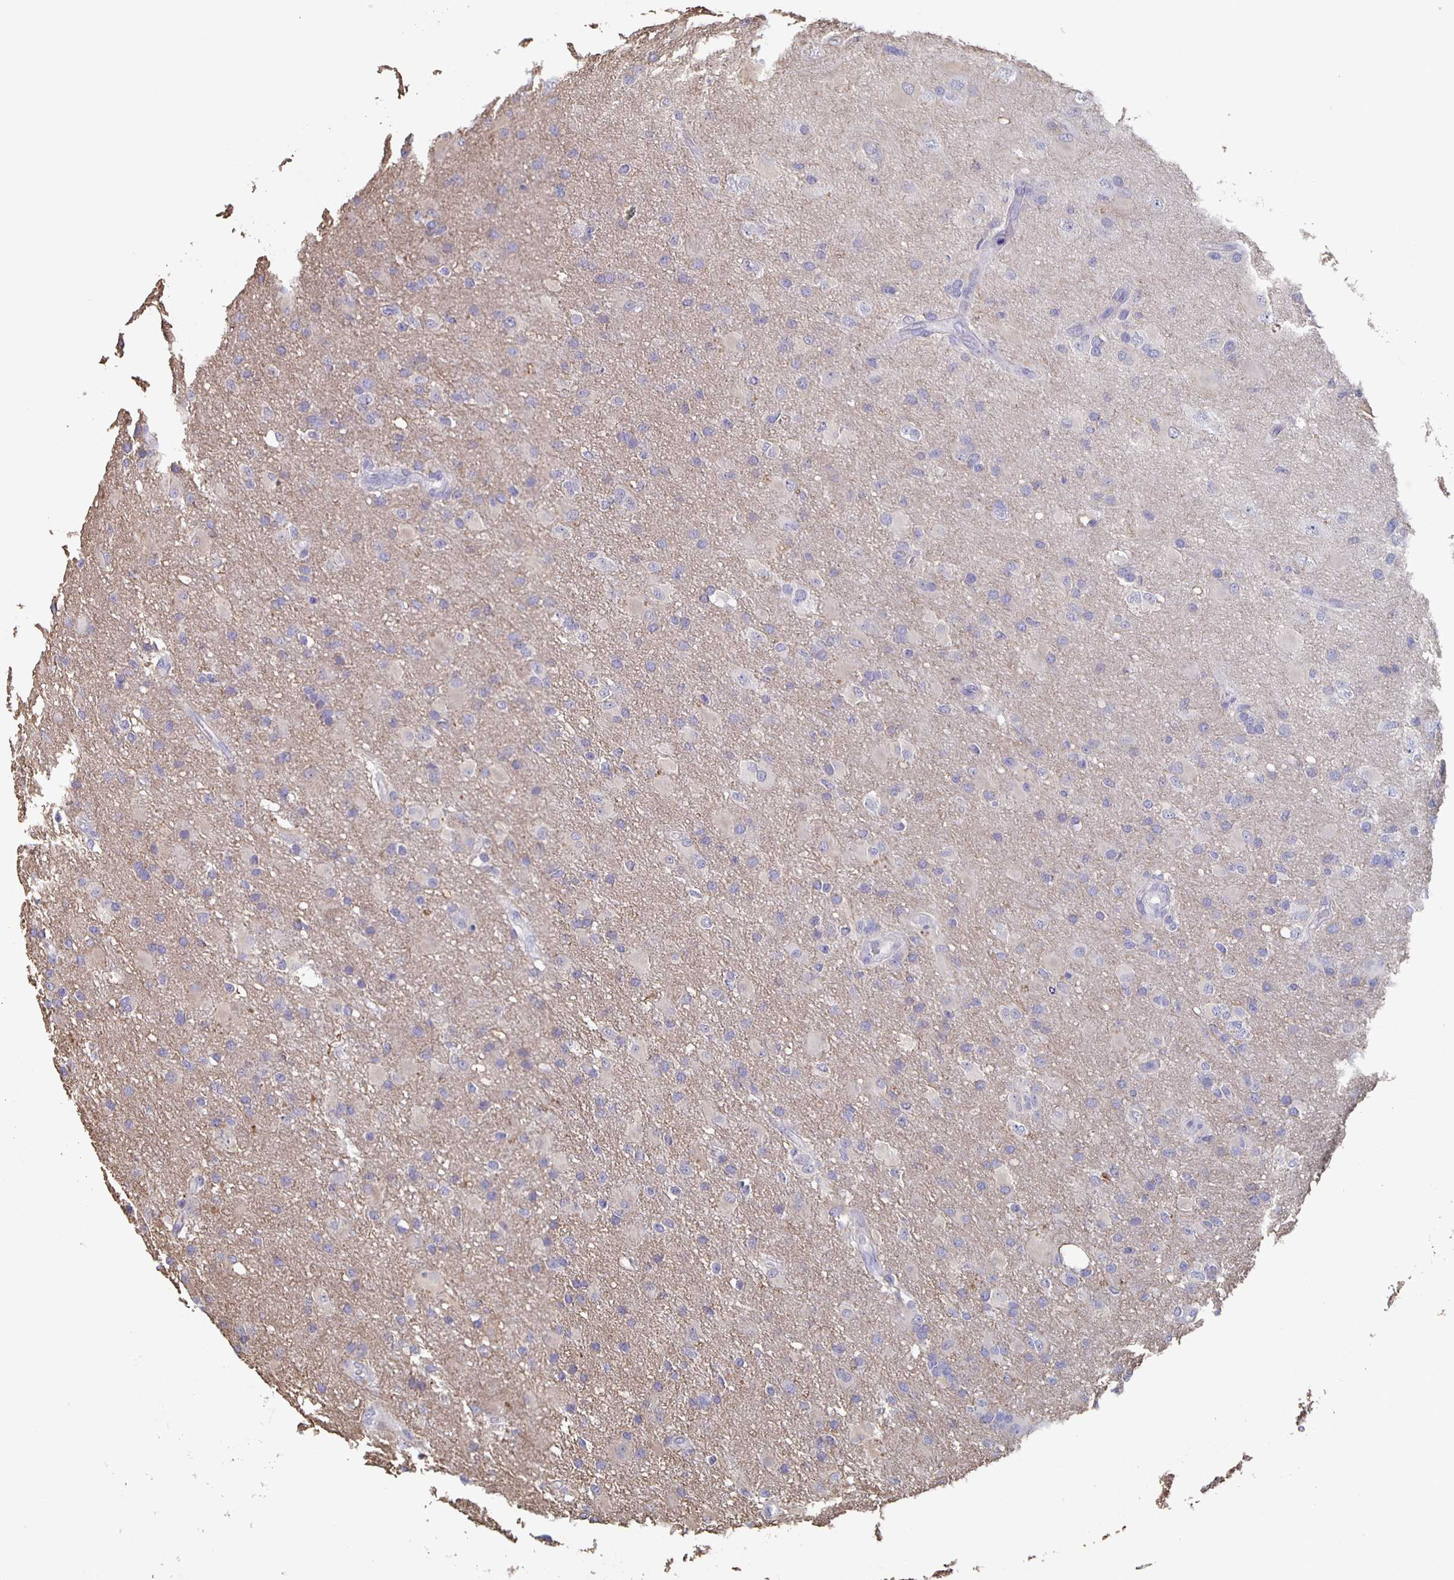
{"staining": {"intensity": "negative", "quantity": "none", "location": "none"}, "tissue": "glioma", "cell_type": "Tumor cells", "image_type": "cancer", "snomed": [{"axis": "morphology", "description": "Glioma, malignant, High grade"}, {"axis": "topography", "description": "Brain"}], "caption": "Immunohistochemistry (IHC) image of glioma stained for a protein (brown), which displays no positivity in tumor cells.", "gene": "CACNA2D2", "patient": {"sex": "male", "age": 53}}